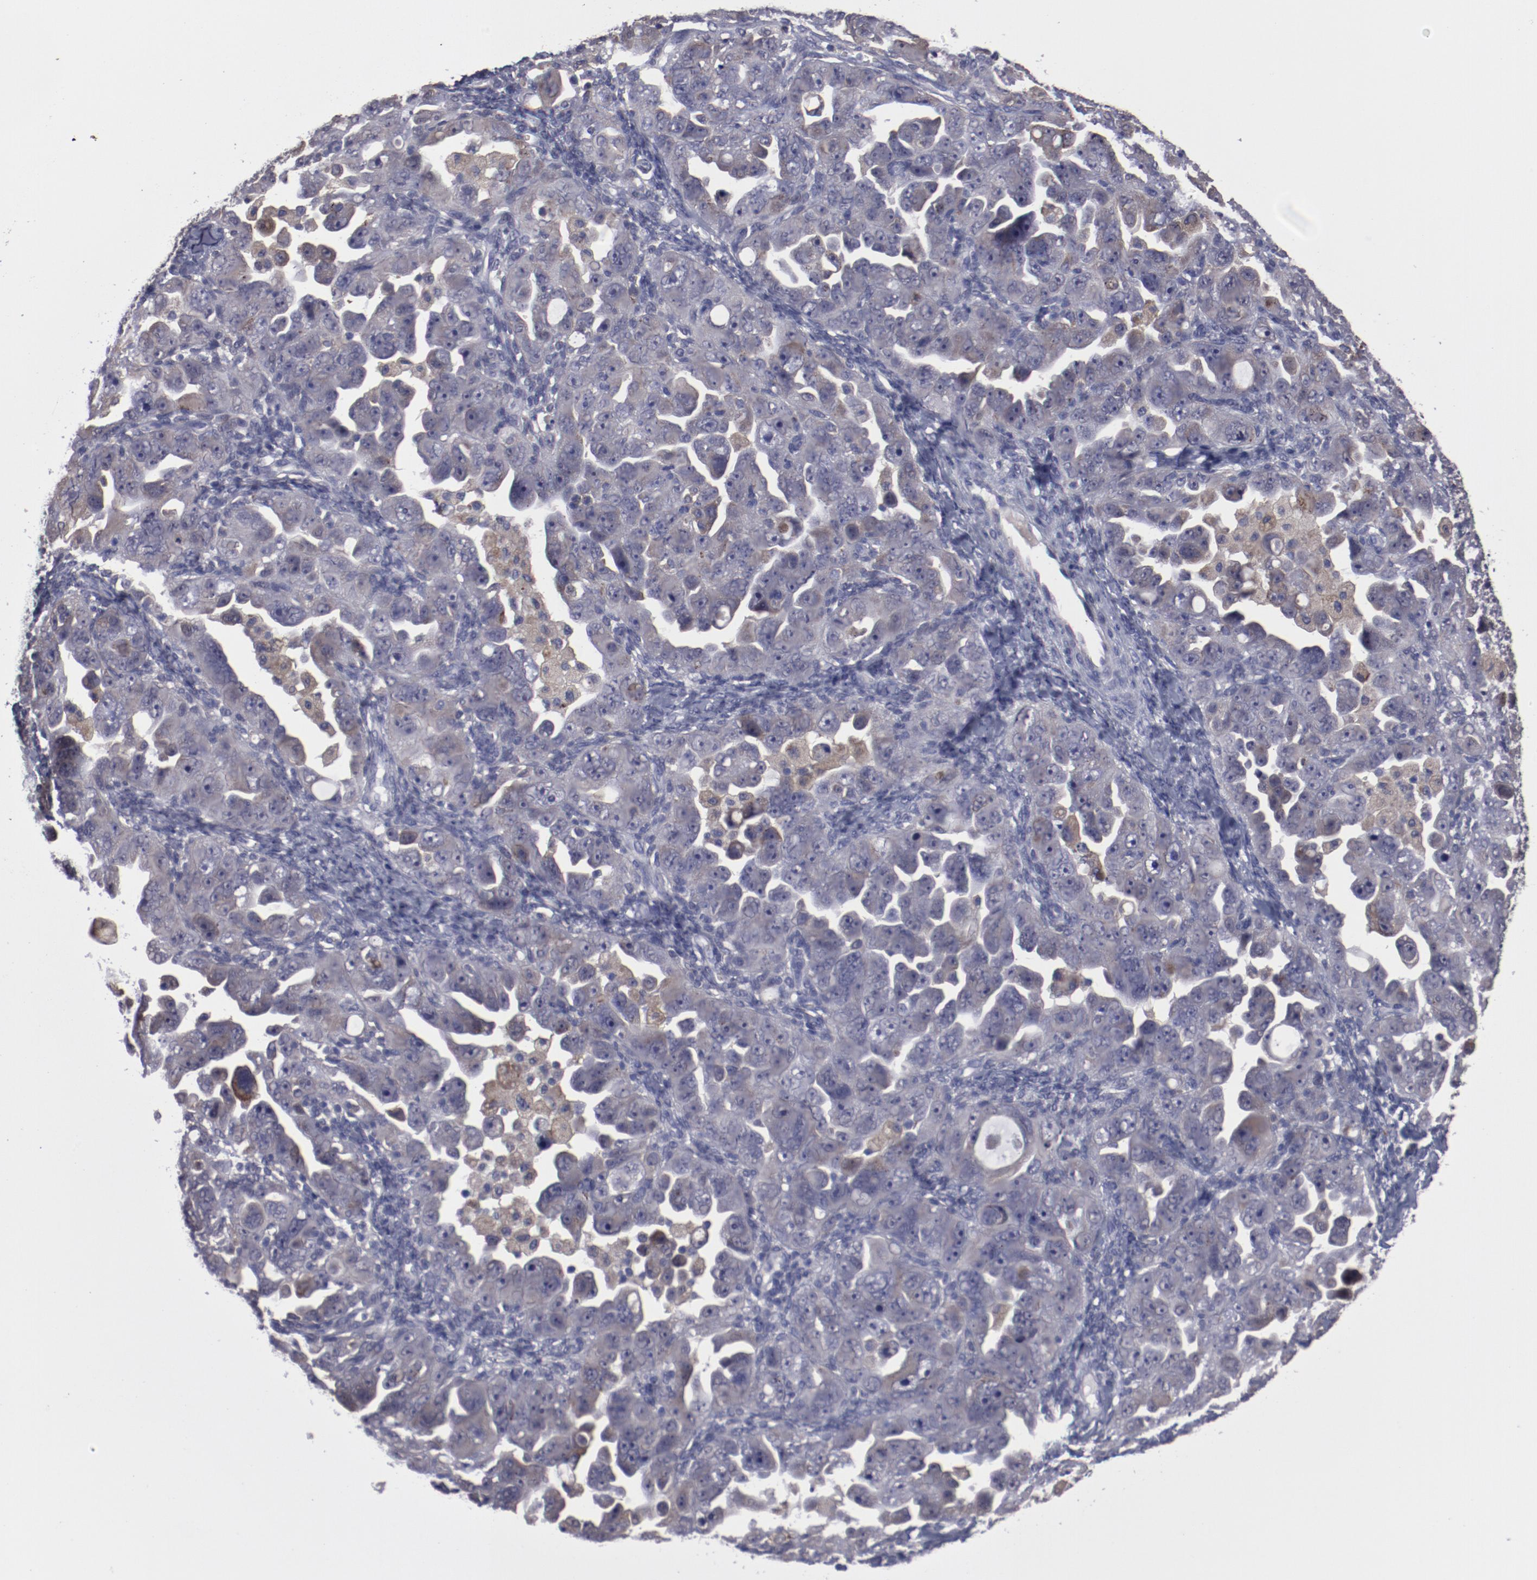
{"staining": {"intensity": "weak", "quantity": "<25%", "location": "cytoplasmic/membranous"}, "tissue": "ovarian cancer", "cell_type": "Tumor cells", "image_type": "cancer", "snomed": [{"axis": "morphology", "description": "Cystadenocarcinoma, serous, NOS"}, {"axis": "topography", "description": "Ovary"}], "caption": "Protein analysis of ovarian cancer demonstrates no significant positivity in tumor cells.", "gene": "IL12A", "patient": {"sex": "female", "age": 66}}